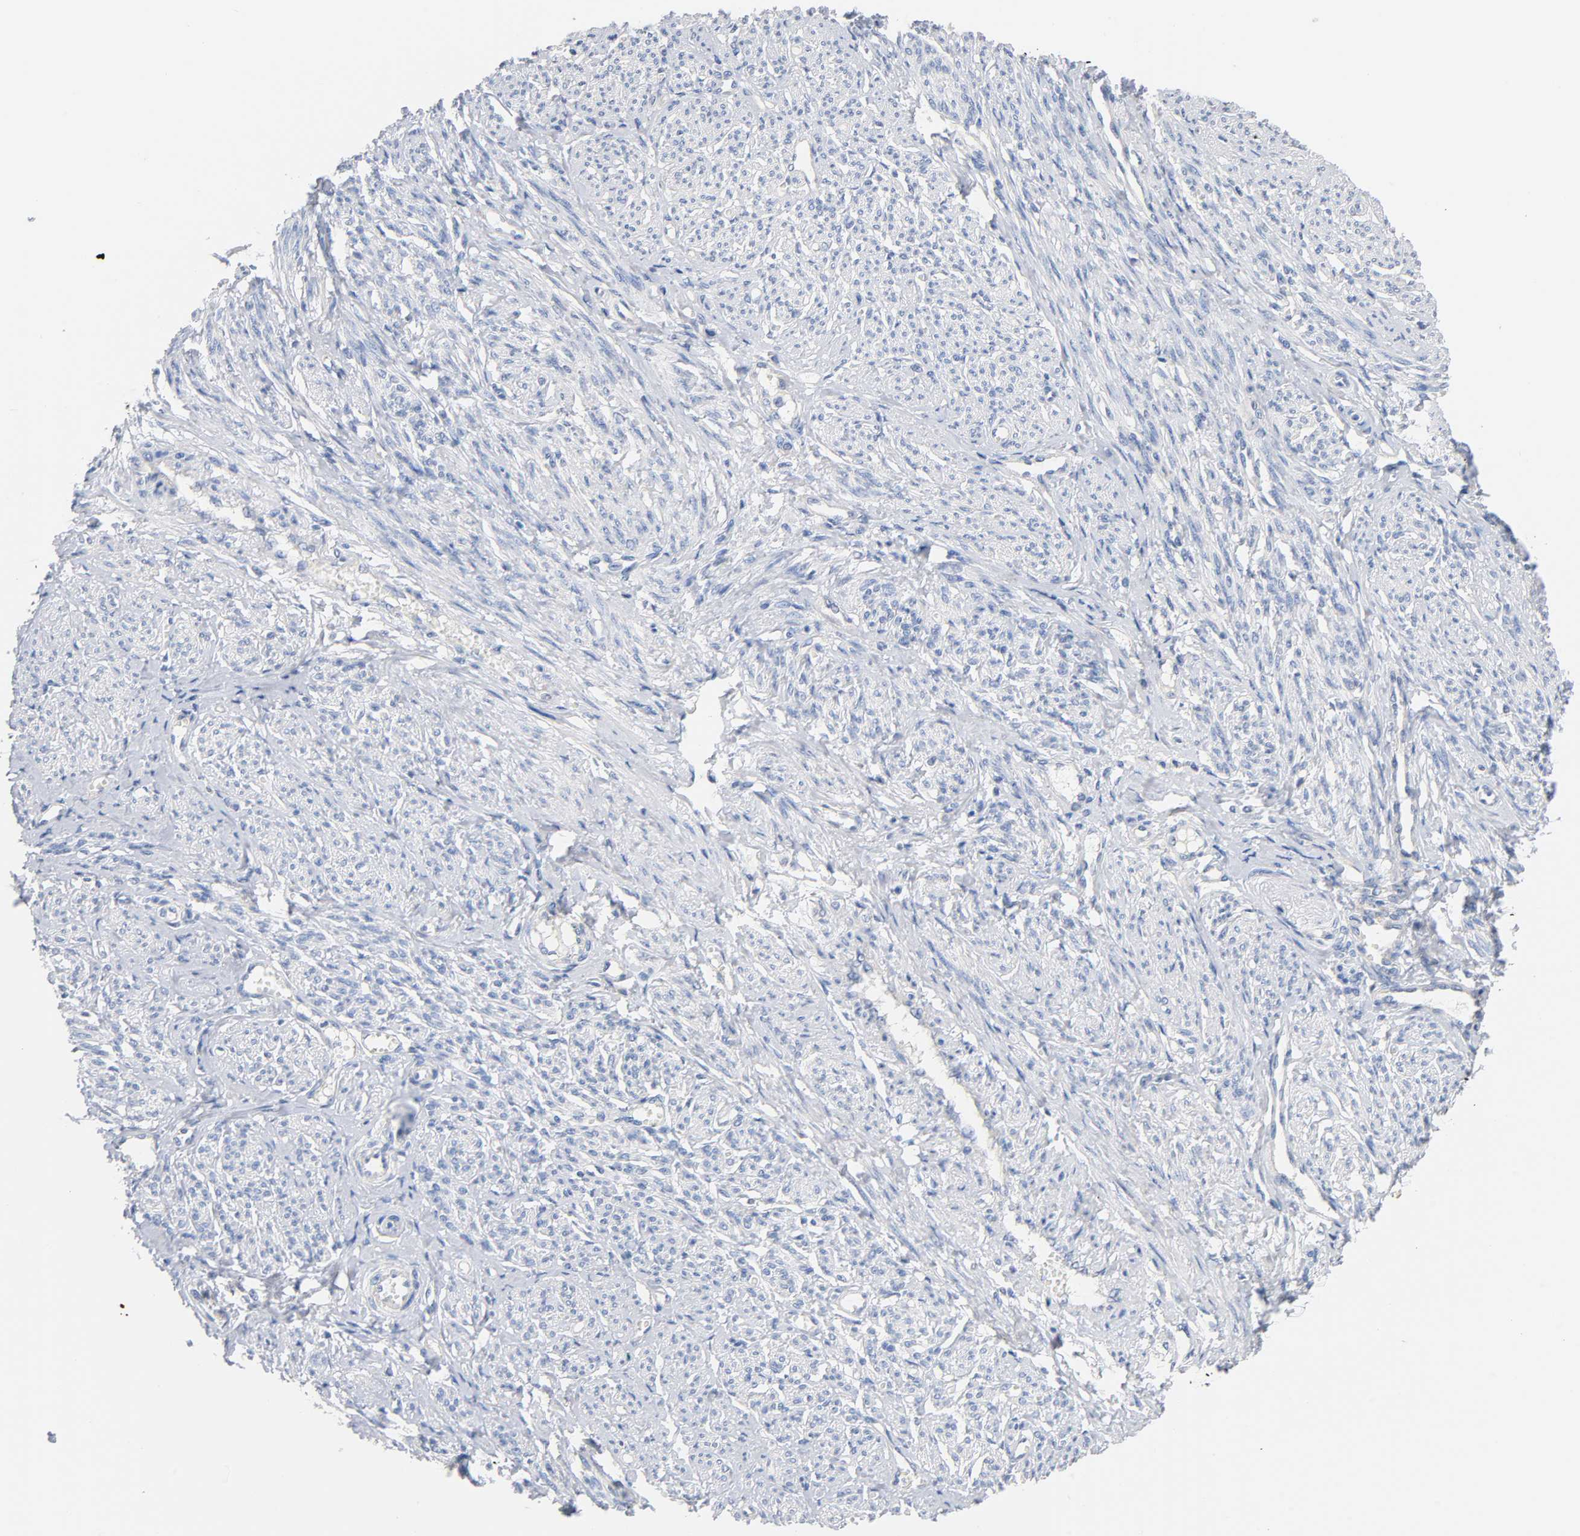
{"staining": {"intensity": "negative", "quantity": "none", "location": "none"}, "tissue": "smooth muscle", "cell_type": "Smooth muscle cells", "image_type": "normal", "snomed": [{"axis": "morphology", "description": "Normal tissue, NOS"}, {"axis": "topography", "description": "Smooth muscle"}], "caption": "Smooth muscle cells are negative for protein expression in normal human smooth muscle. (Brightfield microscopy of DAB (3,3'-diaminobenzidine) immunohistochemistry (IHC) at high magnification).", "gene": "MALT1", "patient": {"sex": "female", "age": 65}}